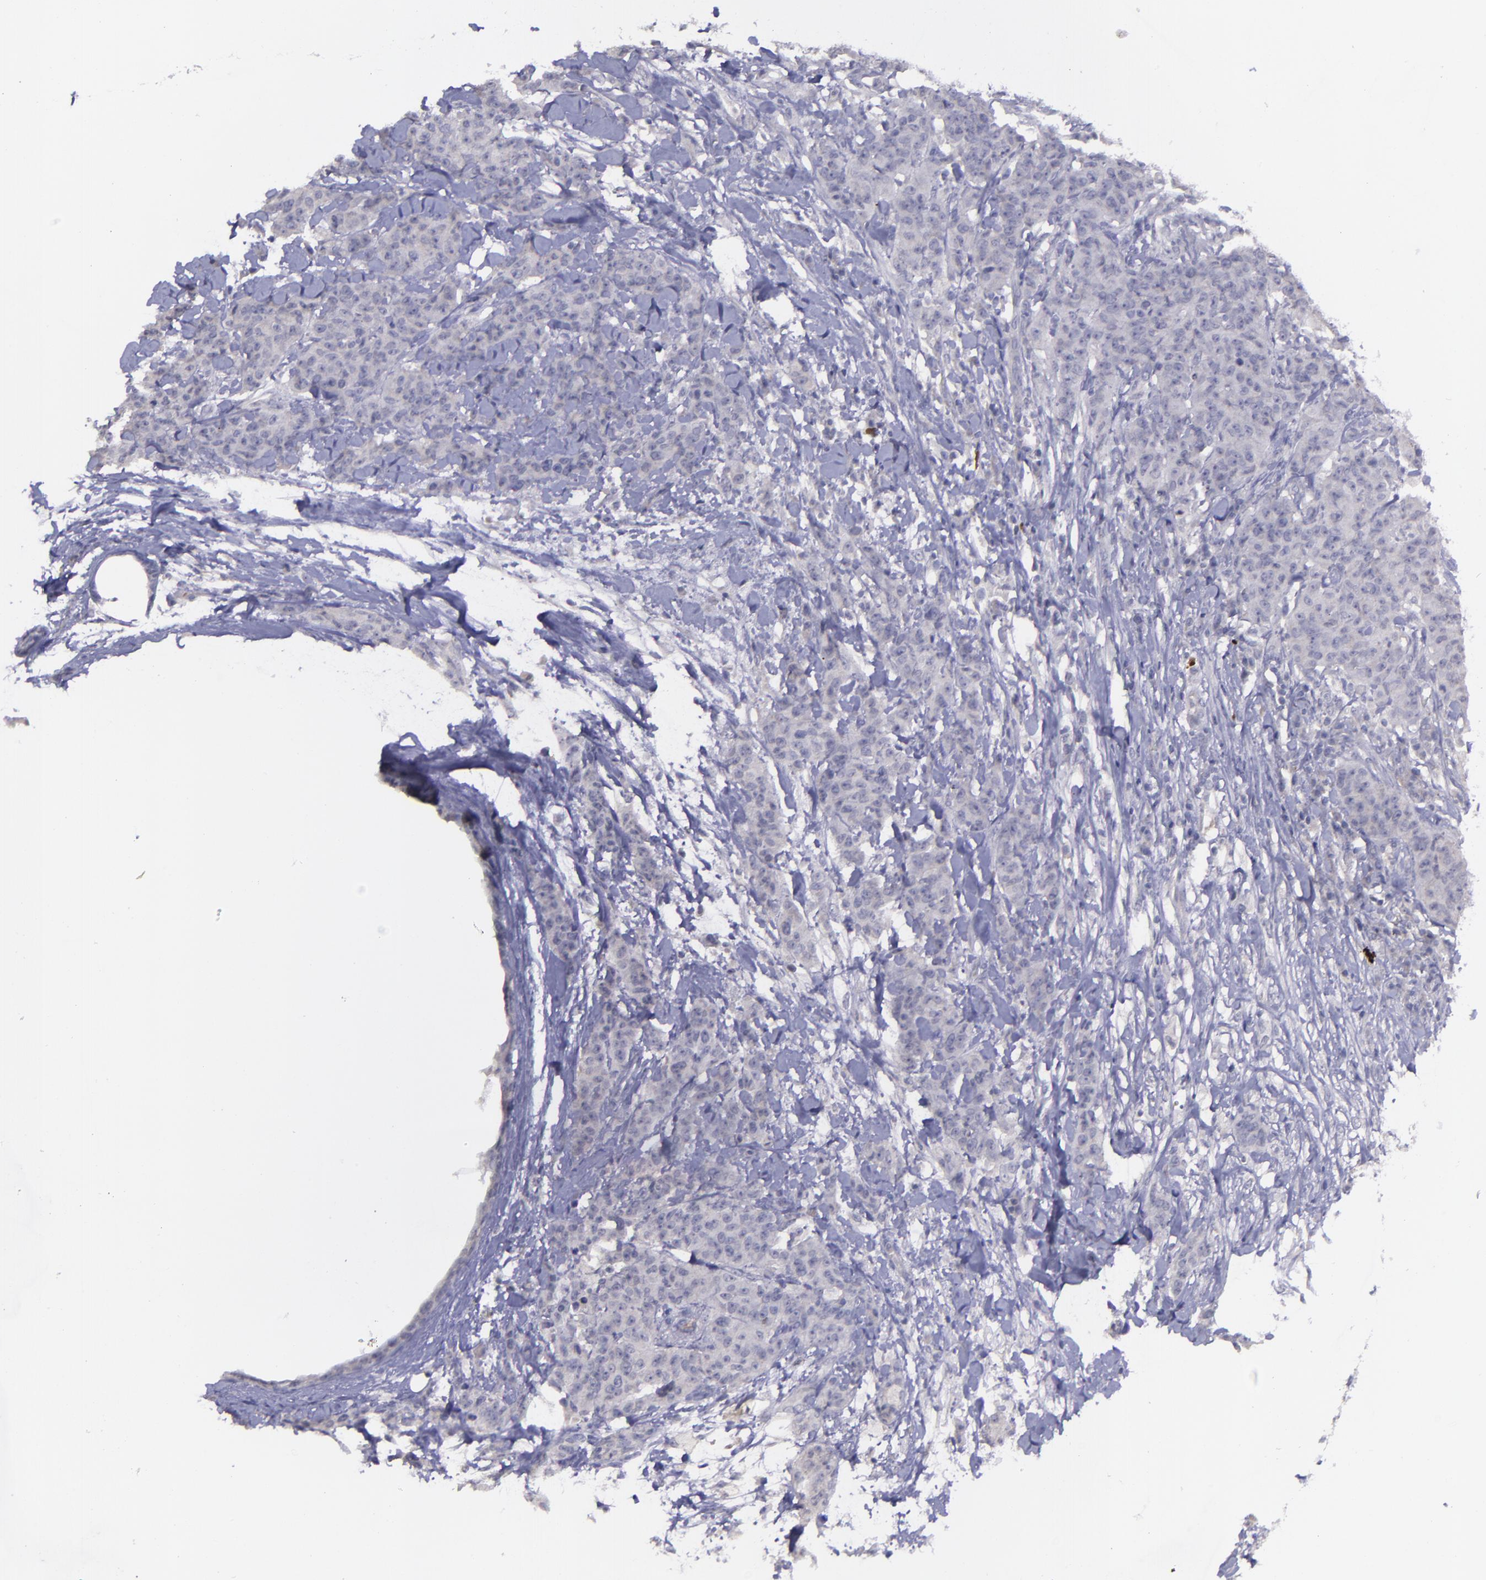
{"staining": {"intensity": "negative", "quantity": "none", "location": "none"}, "tissue": "breast cancer", "cell_type": "Tumor cells", "image_type": "cancer", "snomed": [{"axis": "morphology", "description": "Duct carcinoma"}, {"axis": "topography", "description": "Breast"}], "caption": "This is a photomicrograph of immunohistochemistry staining of breast cancer, which shows no expression in tumor cells. (DAB (3,3'-diaminobenzidine) immunohistochemistry visualized using brightfield microscopy, high magnification).", "gene": "MASP1", "patient": {"sex": "female", "age": 40}}